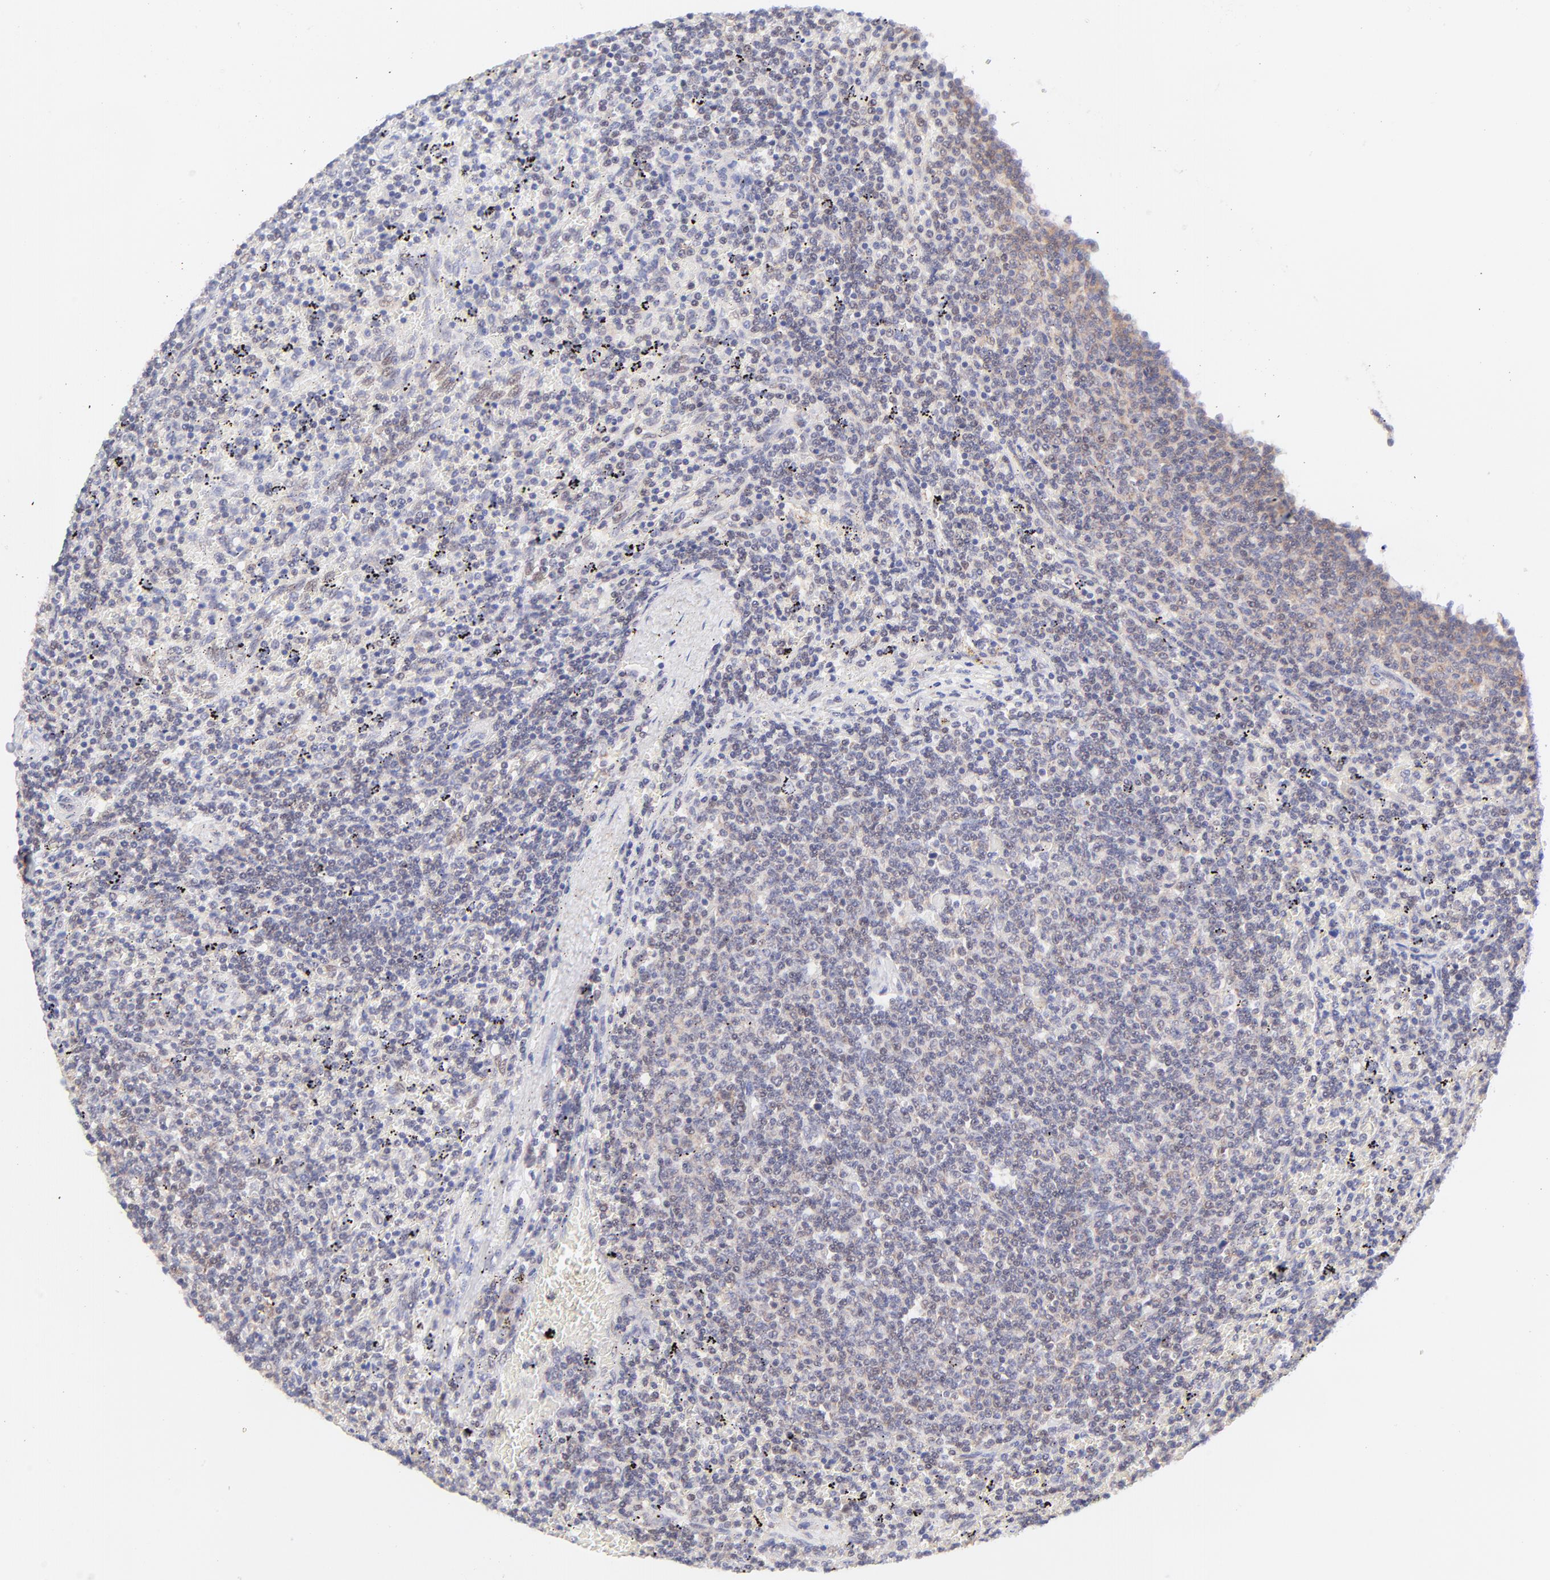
{"staining": {"intensity": "negative", "quantity": "none", "location": "none"}, "tissue": "lymphoma", "cell_type": "Tumor cells", "image_type": "cancer", "snomed": [{"axis": "morphology", "description": "Malignant lymphoma, non-Hodgkin's type, Low grade"}, {"axis": "topography", "description": "Spleen"}], "caption": "The image demonstrates no significant positivity in tumor cells of lymphoma.", "gene": "PBDC1", "patient": {"sex": "female", "age": 50}}